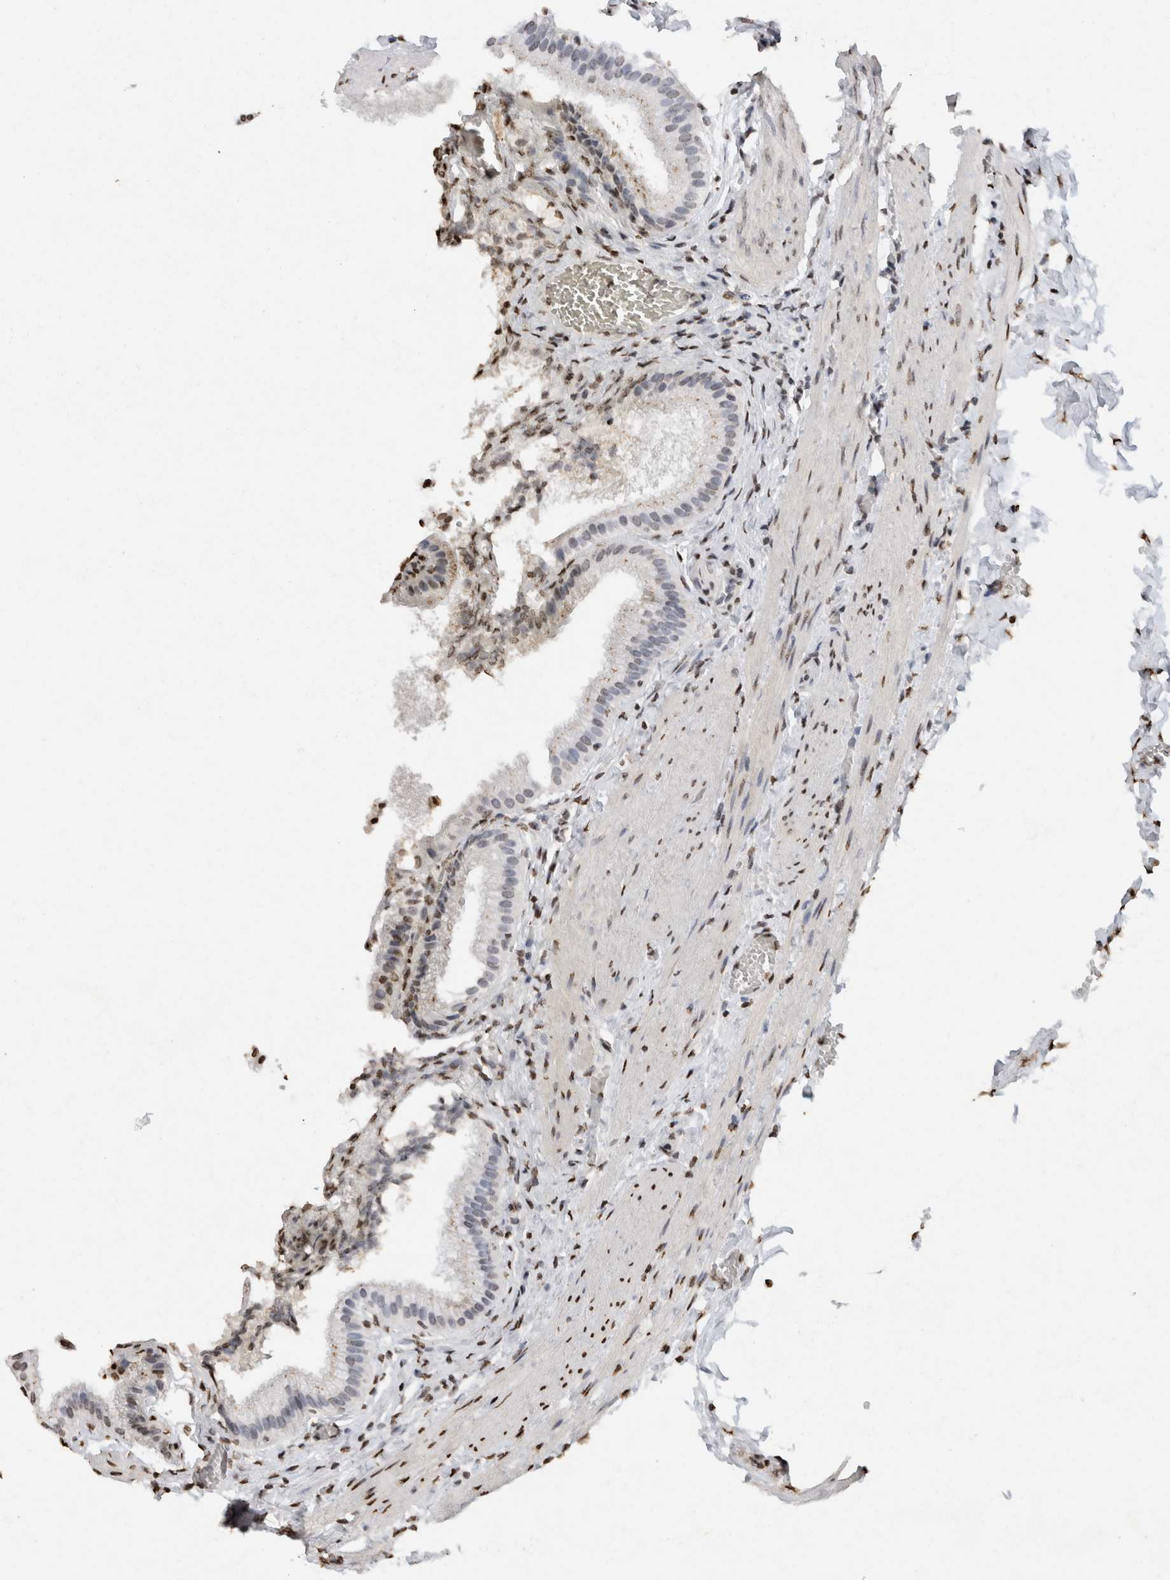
{"staining": {"intensity": "negative", "quantity": "none", "location": "none"}, "tissue": "gallbladder", "cell_type": "Glandular cells", "image_type": "normal", "snomed": [{"axis": "morphology", "description": "Normal tissue, NOS"}, {"axis": "topography", "description": "Gallbladder"}], "caption": "Glandular cells show no significant protein positivity in benign gallbladder. (IHC, brightfield microscopy, high magnification).", "gene": "CNTN1", "patient": {"sex": "male", "age": 38}}